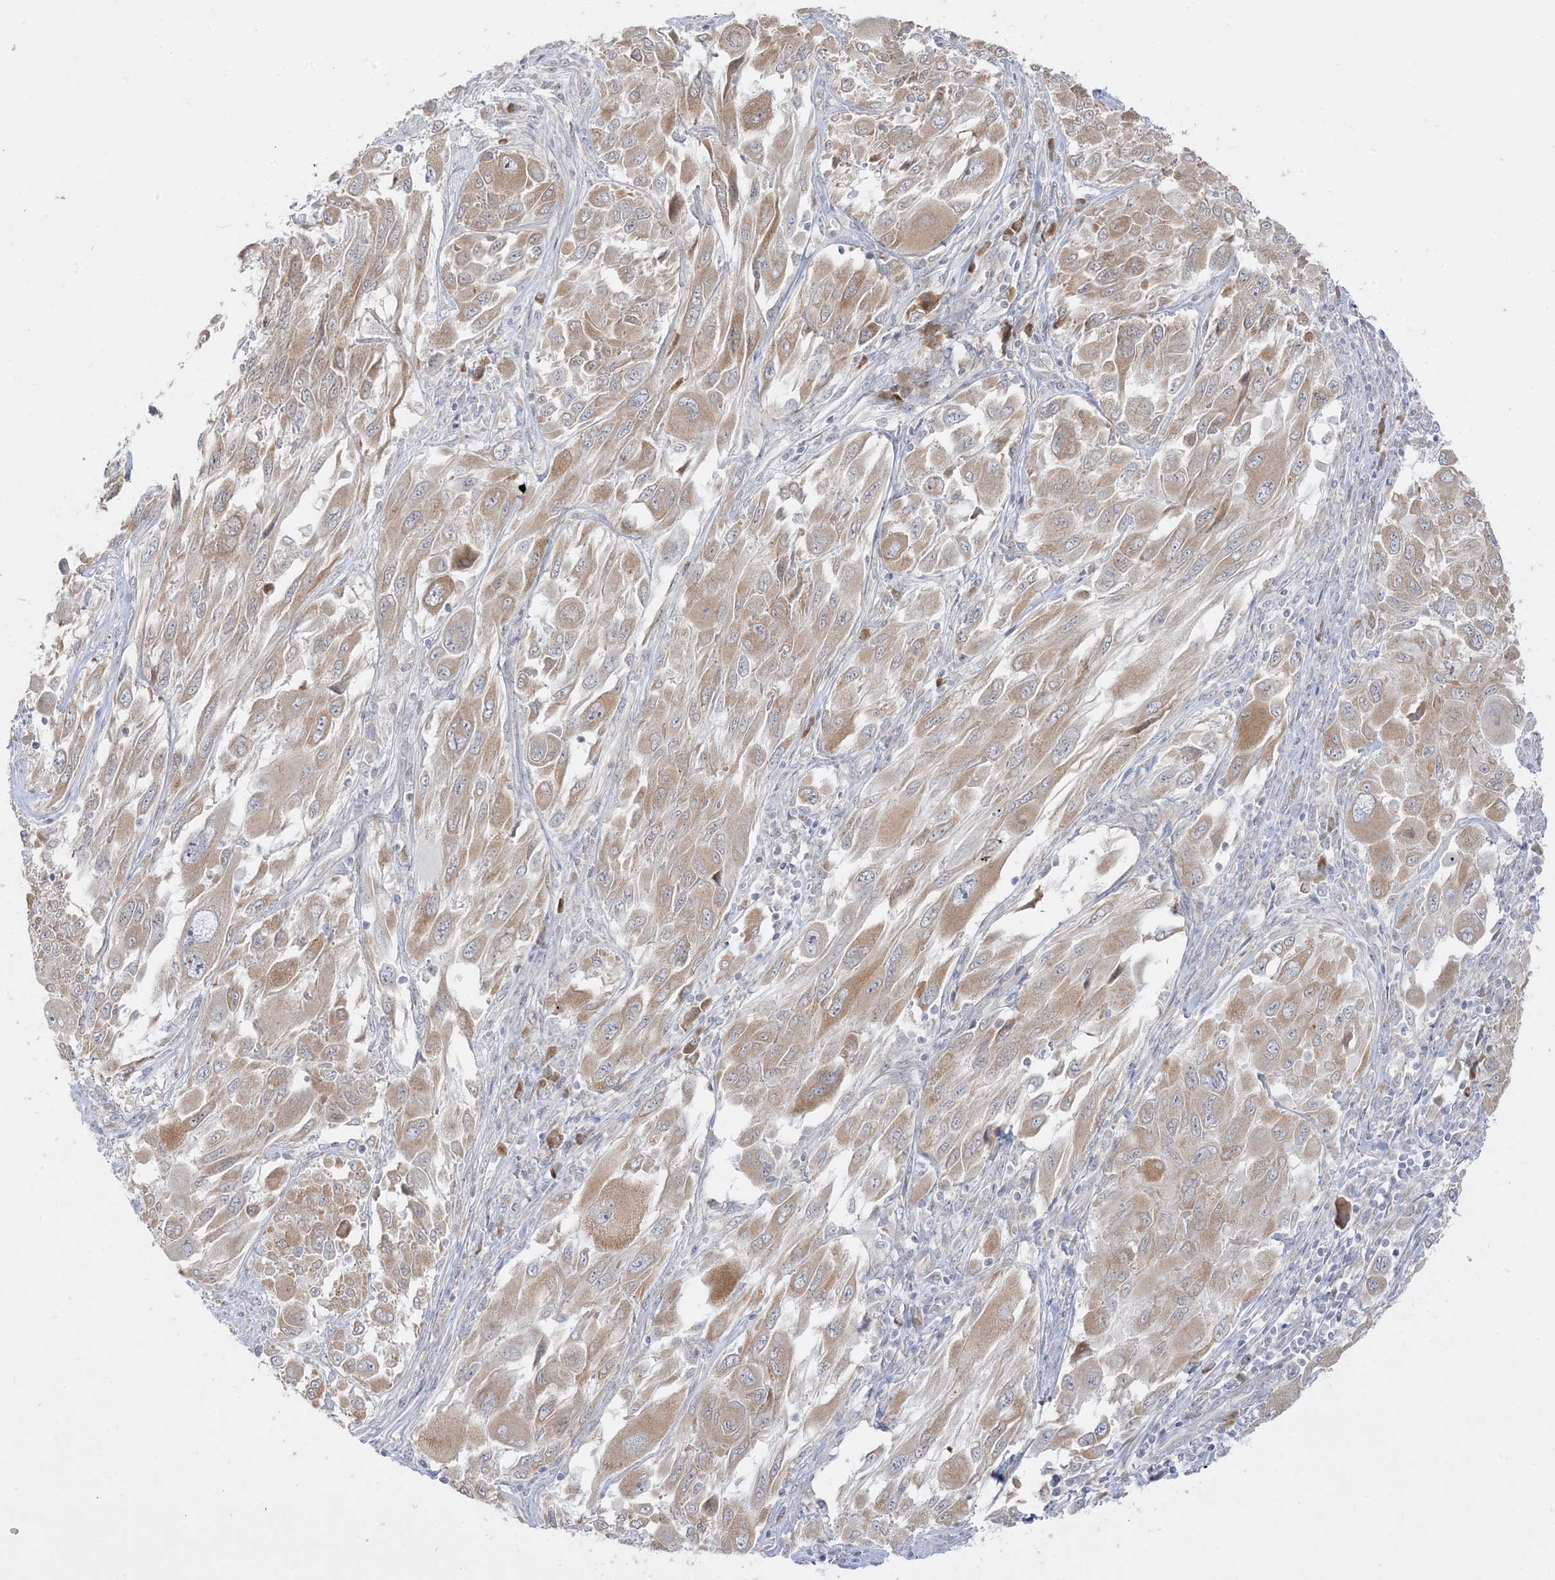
{"staining": {"intensity": "moderate", "quantity": "<25%", "location": "cytoplasmic/membranous"}, "tissue": "melanoma", "cell_type": "Tumor cells", "image_type": "cancer", "snomed": [{"axis": "morphology", "description": "Malignant melanoma, NOS"}, {"axis": "topography", "description": "Skin"}], "caption": "Immunohistochemistry (IHC) of malignant melanoma reveals low levels of moderate cytoplasmic/membranous positivity in approximately <25% of tumor cells.", "gene": "C2CD2", "patient": {"sex": "female", "age": 91}}